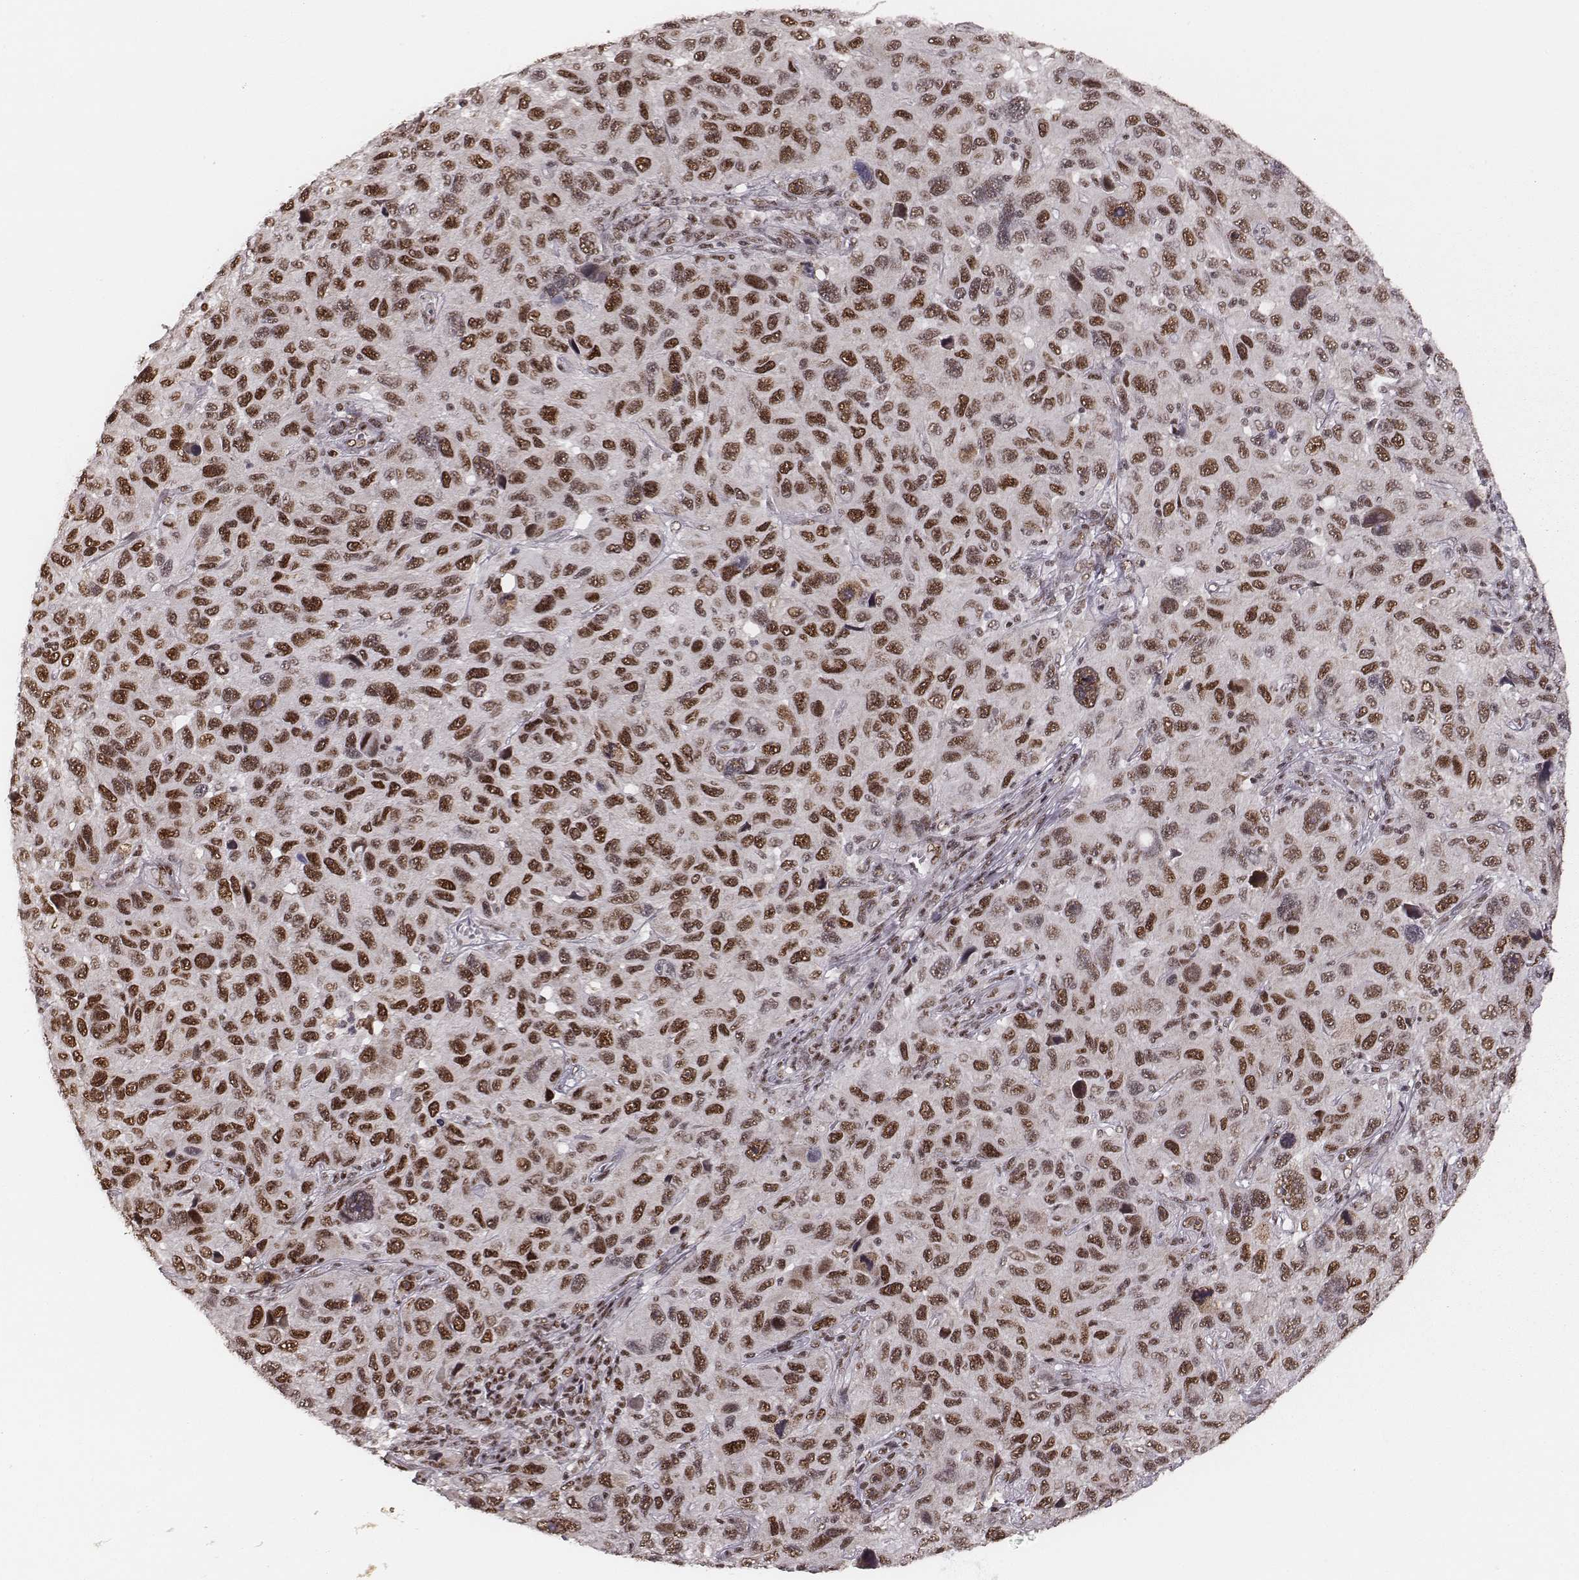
{"staining": {"intensity": "moderate", "quantity": ">75%", "location": "nuclear"}, "tissue": "melanoma", "cell_type": "Tumor cells", "image_type": "cancer", "snomed": [{"axis": "morphology", "description": "Malignant melanoma, NOS"}, {"axis": "topography", "description": "Skin"}], "caption": "Protein staining demonstrates moderate nuclear staining in about >75% of tumor cells in melanoma.", "gene": "LUC7L", "patient": {"sex": "male", "age": 53}}